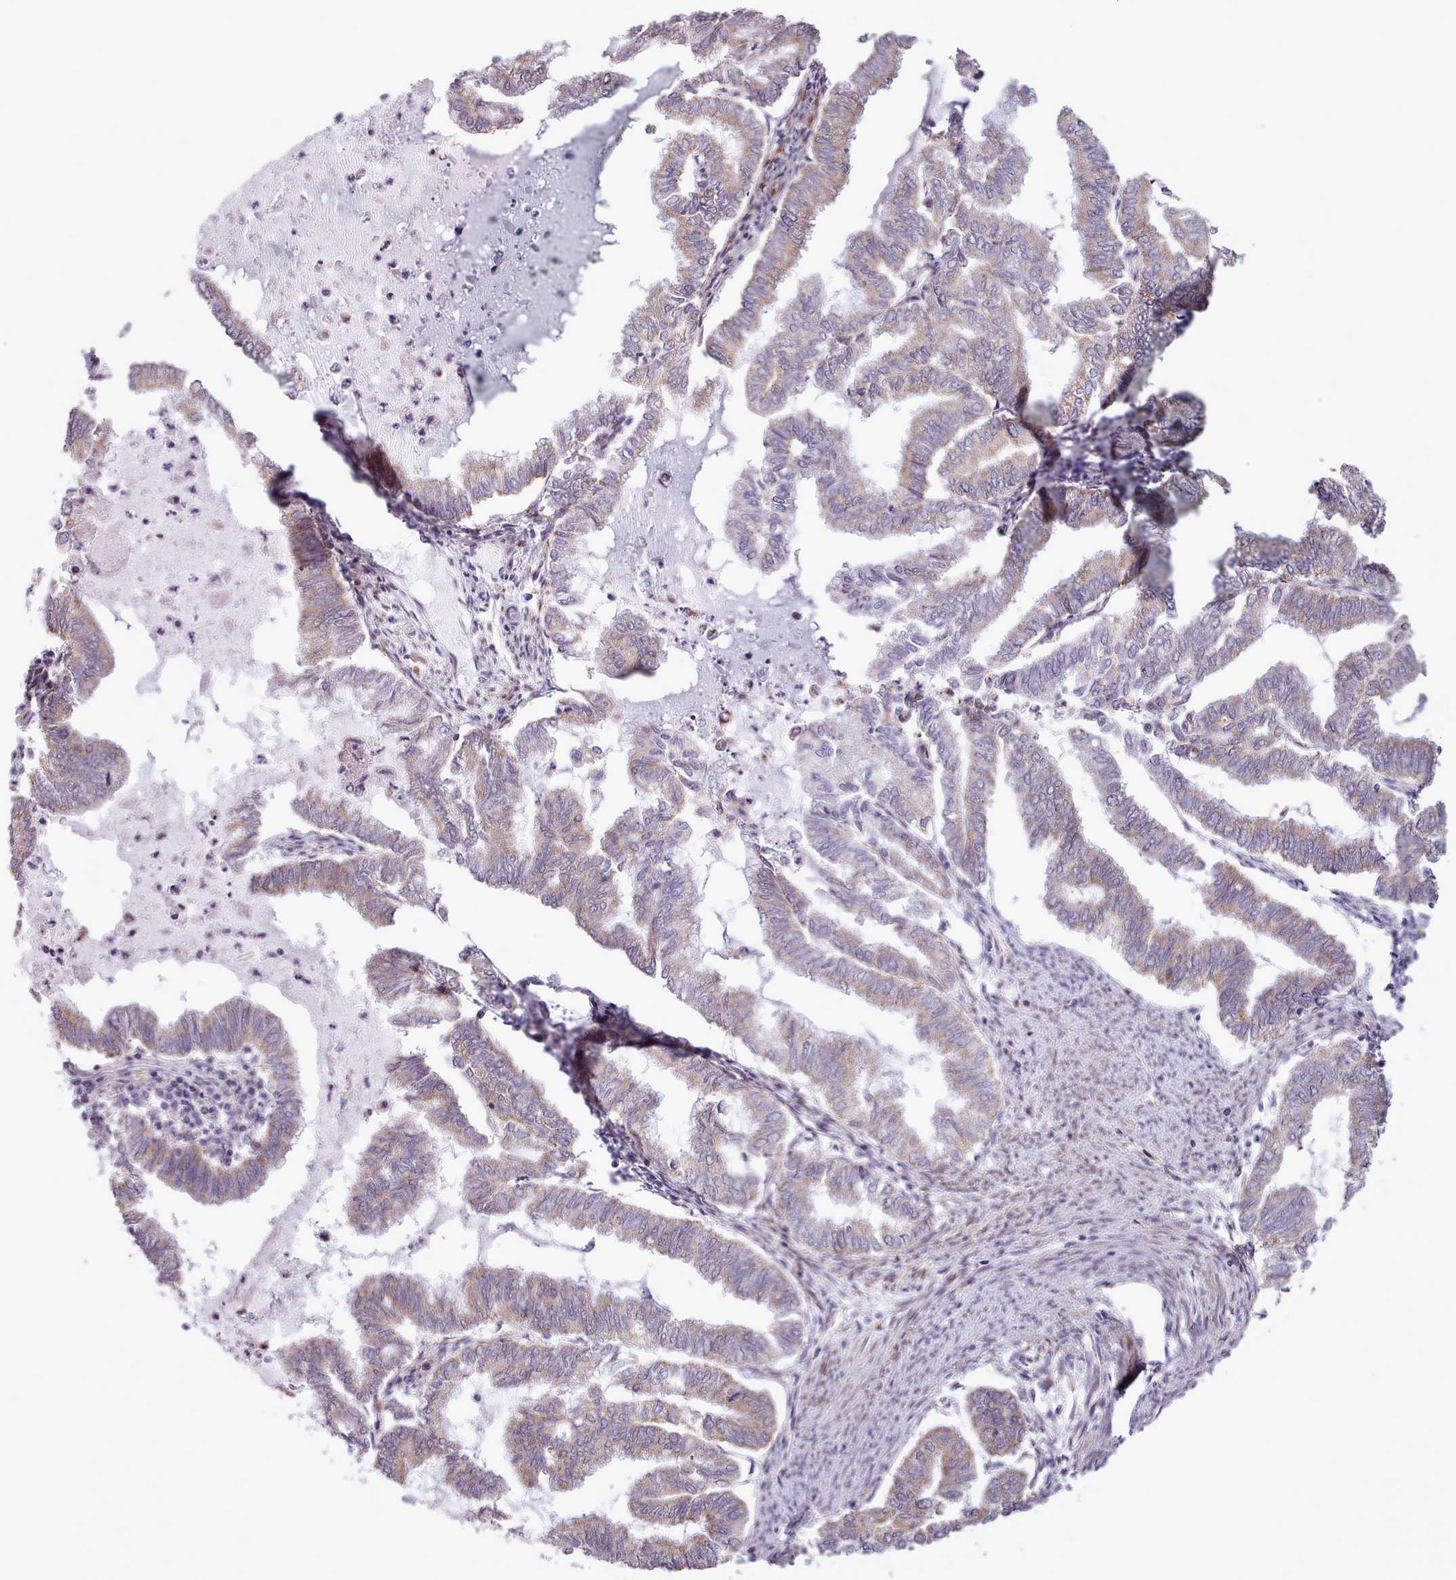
{"staining": {"intensity": "weak", "quantity": ">75%", "location": "cytoplasmic/membranous"}, "tissue": "endometrial cancer", "cell_type": "Tumor cells", "image_type": "cancer", "snomed": [{"axis": "morphology", "description": "Adenocarcinoma, NOS"}, {"axis": "topography", "description": "Endometrium"}], "caption": "Immunohistochemical staining of adenocarcinoma (endometrial) reveals low levels of weak cytoplasmic/membranous protein expression in approximately >75% of tumor cells.", "gene": "AVL9", "patient": {"sex": "female", "age": 79}}